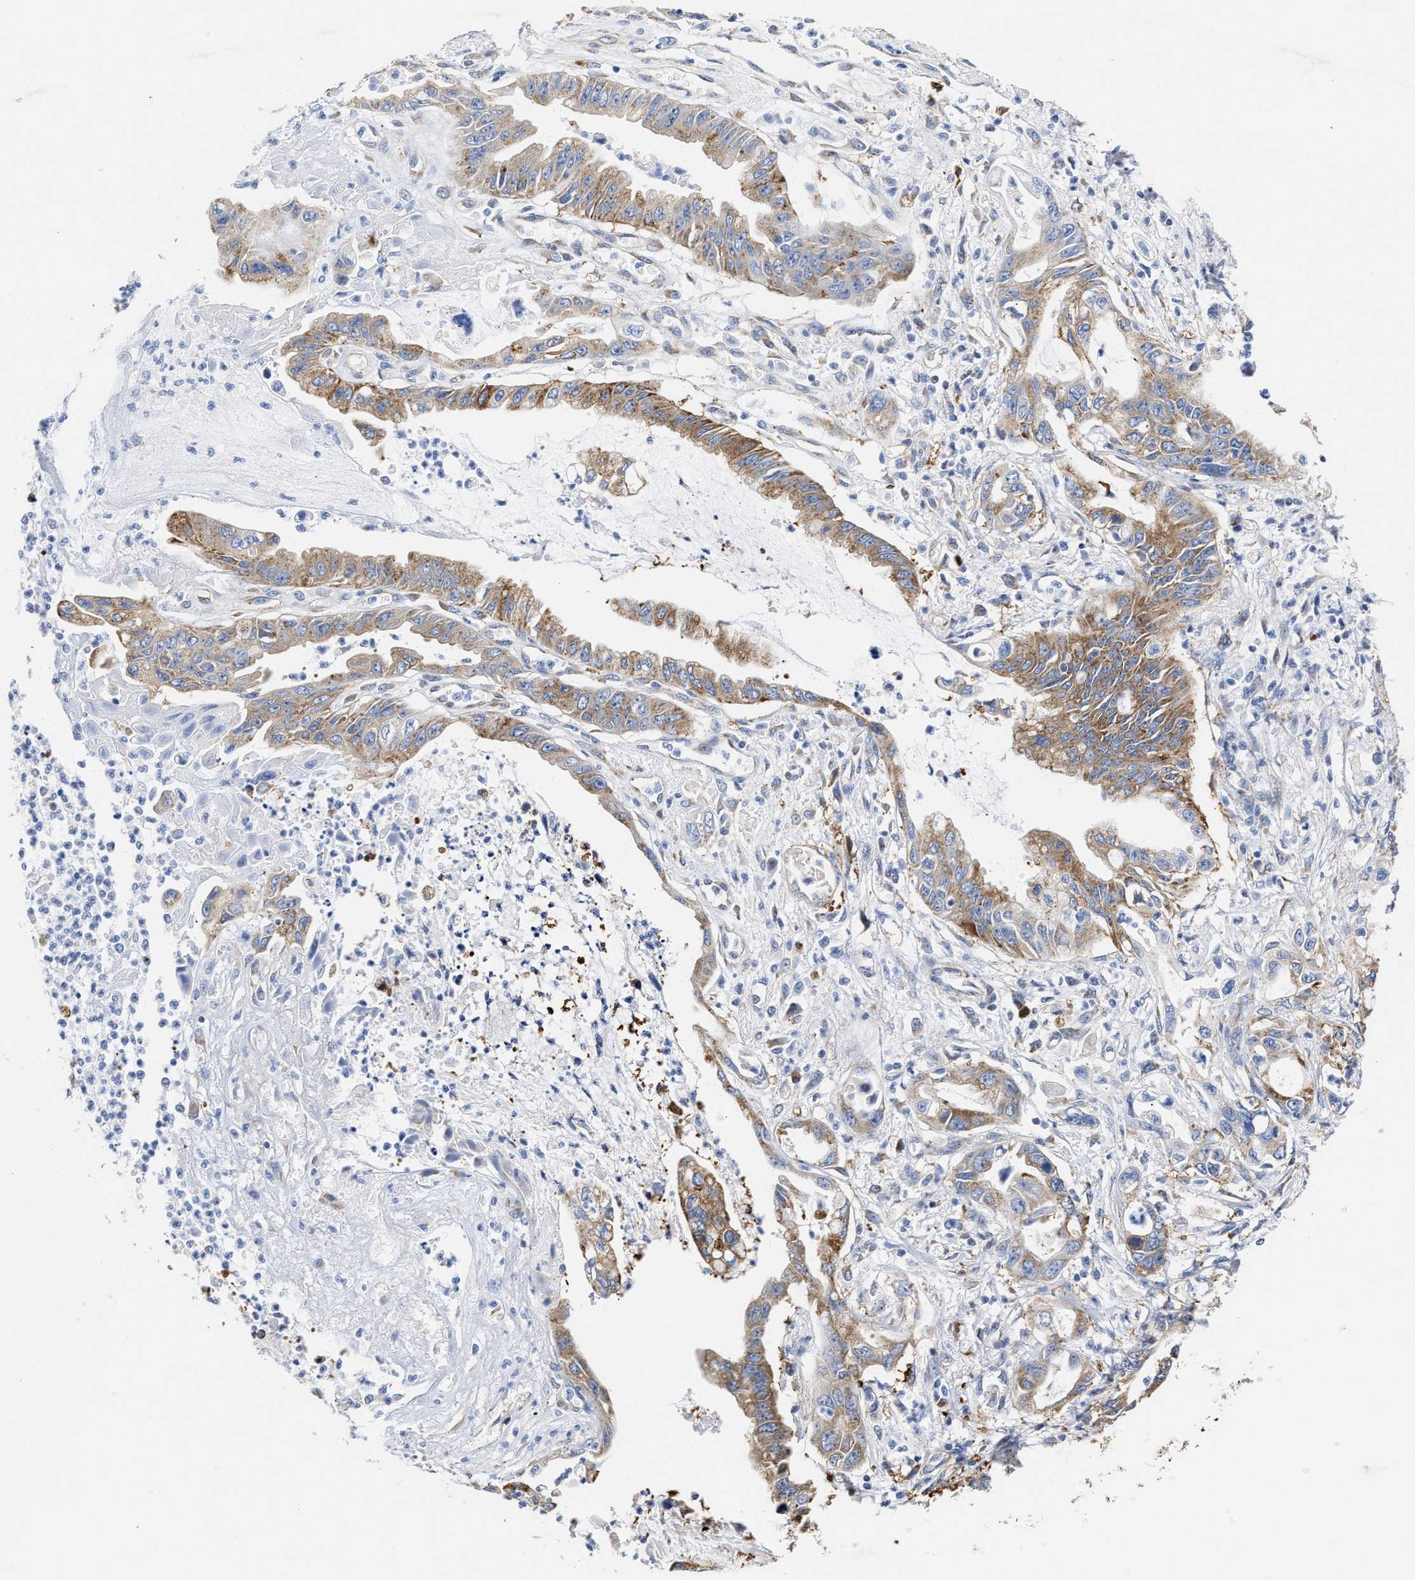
{"staining": {"intensity": "moderate", "quantity": "25%-75%", "location": "cytoplasmic/membranous"}, "tissue": "pancreatic cancer", "cell_type": "Tumor cells", "image_type": "cancer", "snomed": [{"axis": "morphology", "description": "Adenocarcinoma, NOS"}, {"axis": "topography", "description": "Pancreas"}], "caption": "Immunohistochemical staining of pancreatic adenocarcinoma demonstrates medium levels of moderate cytoplasmic/membranous protein staining in about 25%-75% of tumor cells. Using DAB (3,3'-diaminobenzidine) (brown) and hematoxylin (blue) stains, captured at high magnification using brightfield microscopy.", "gene": "PPP1R15A", "patient": {"sex": "male", "age": 56}}